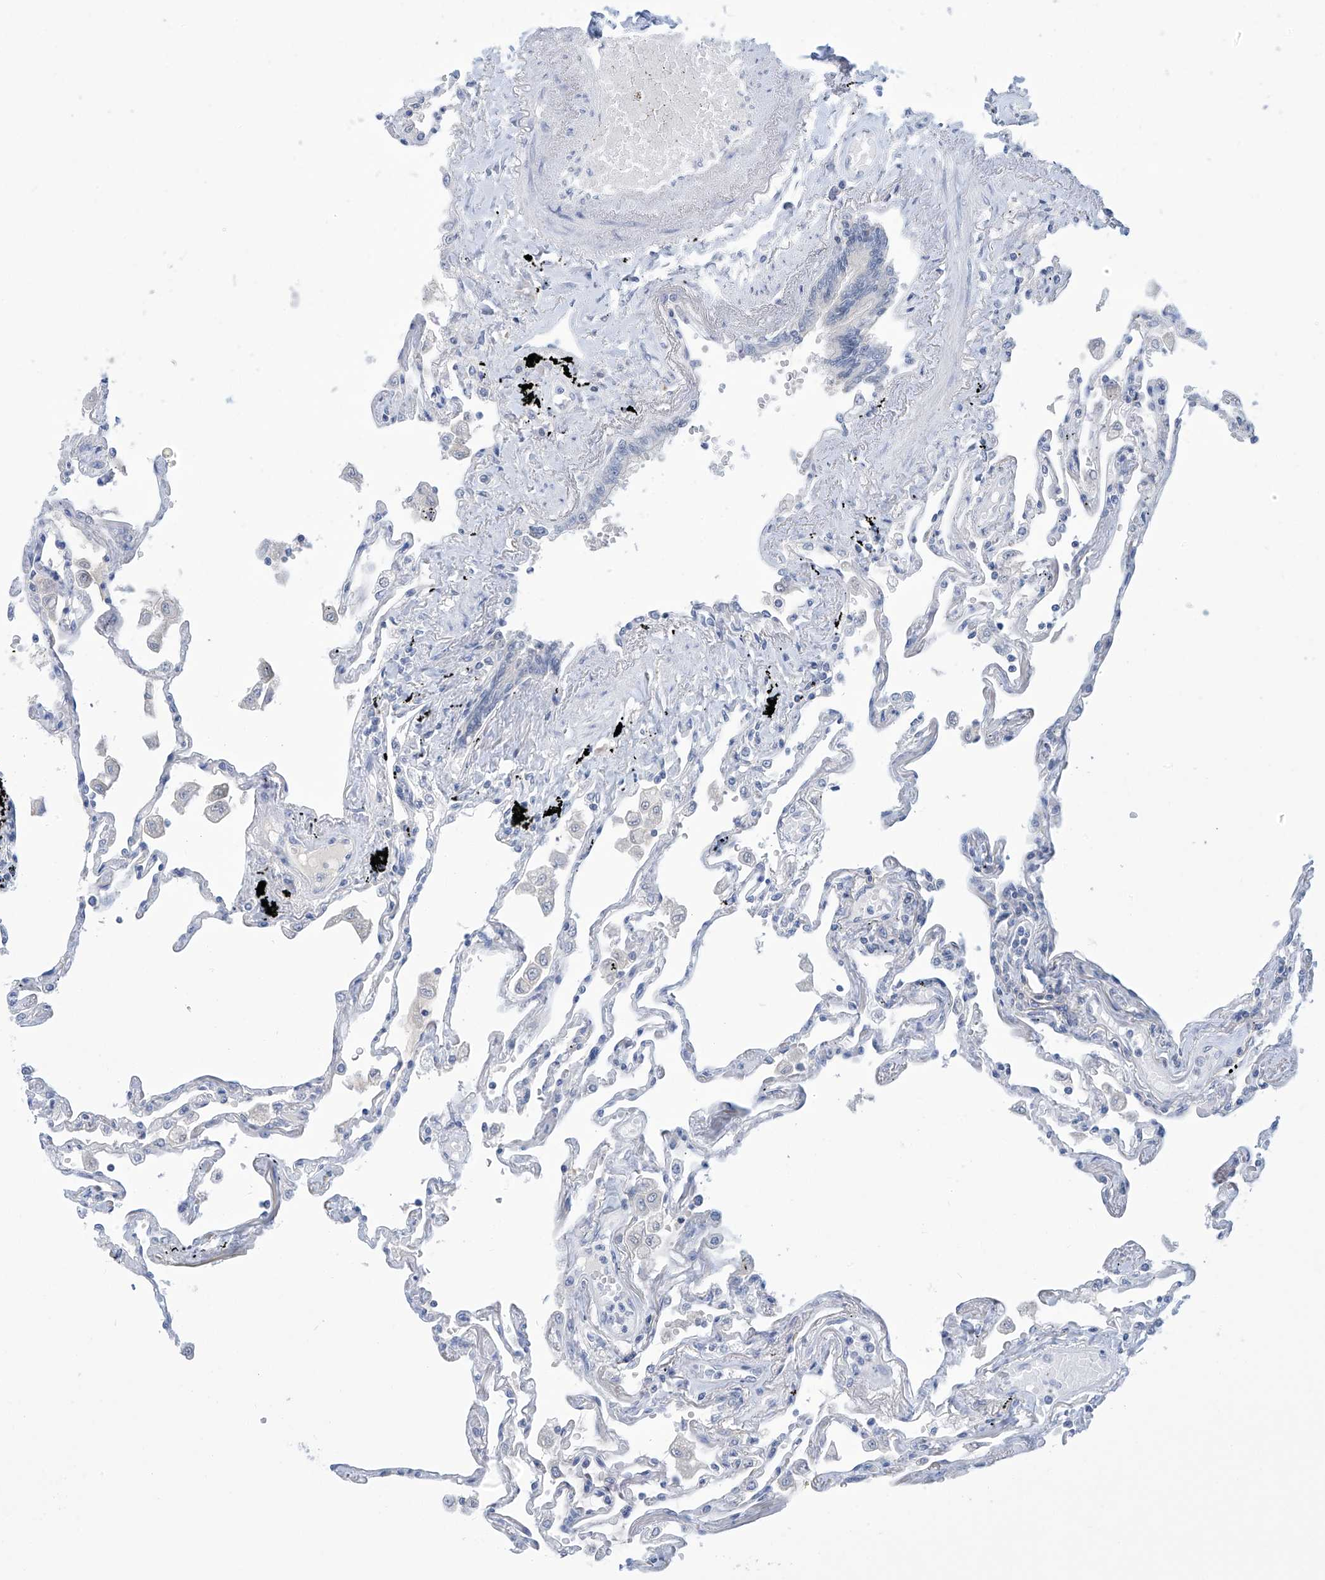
{"staining": {"intensity": "negative", "quantity": "none", "location": "none"}, "tissue": "lung", "cell_type": "Alveolar cells", "image_type": "normal", "snomed": [{"axis": "morphology", "description": "Normal tissue, NOS"}, {"axis": "topography", "description": "Lung"}], "caption": "This is an IHC micrograph of unremarkable lung. There is no staining in alveolar cells.", "gene": "IBA57", "patient": {"sex": "female", "age": 67}}